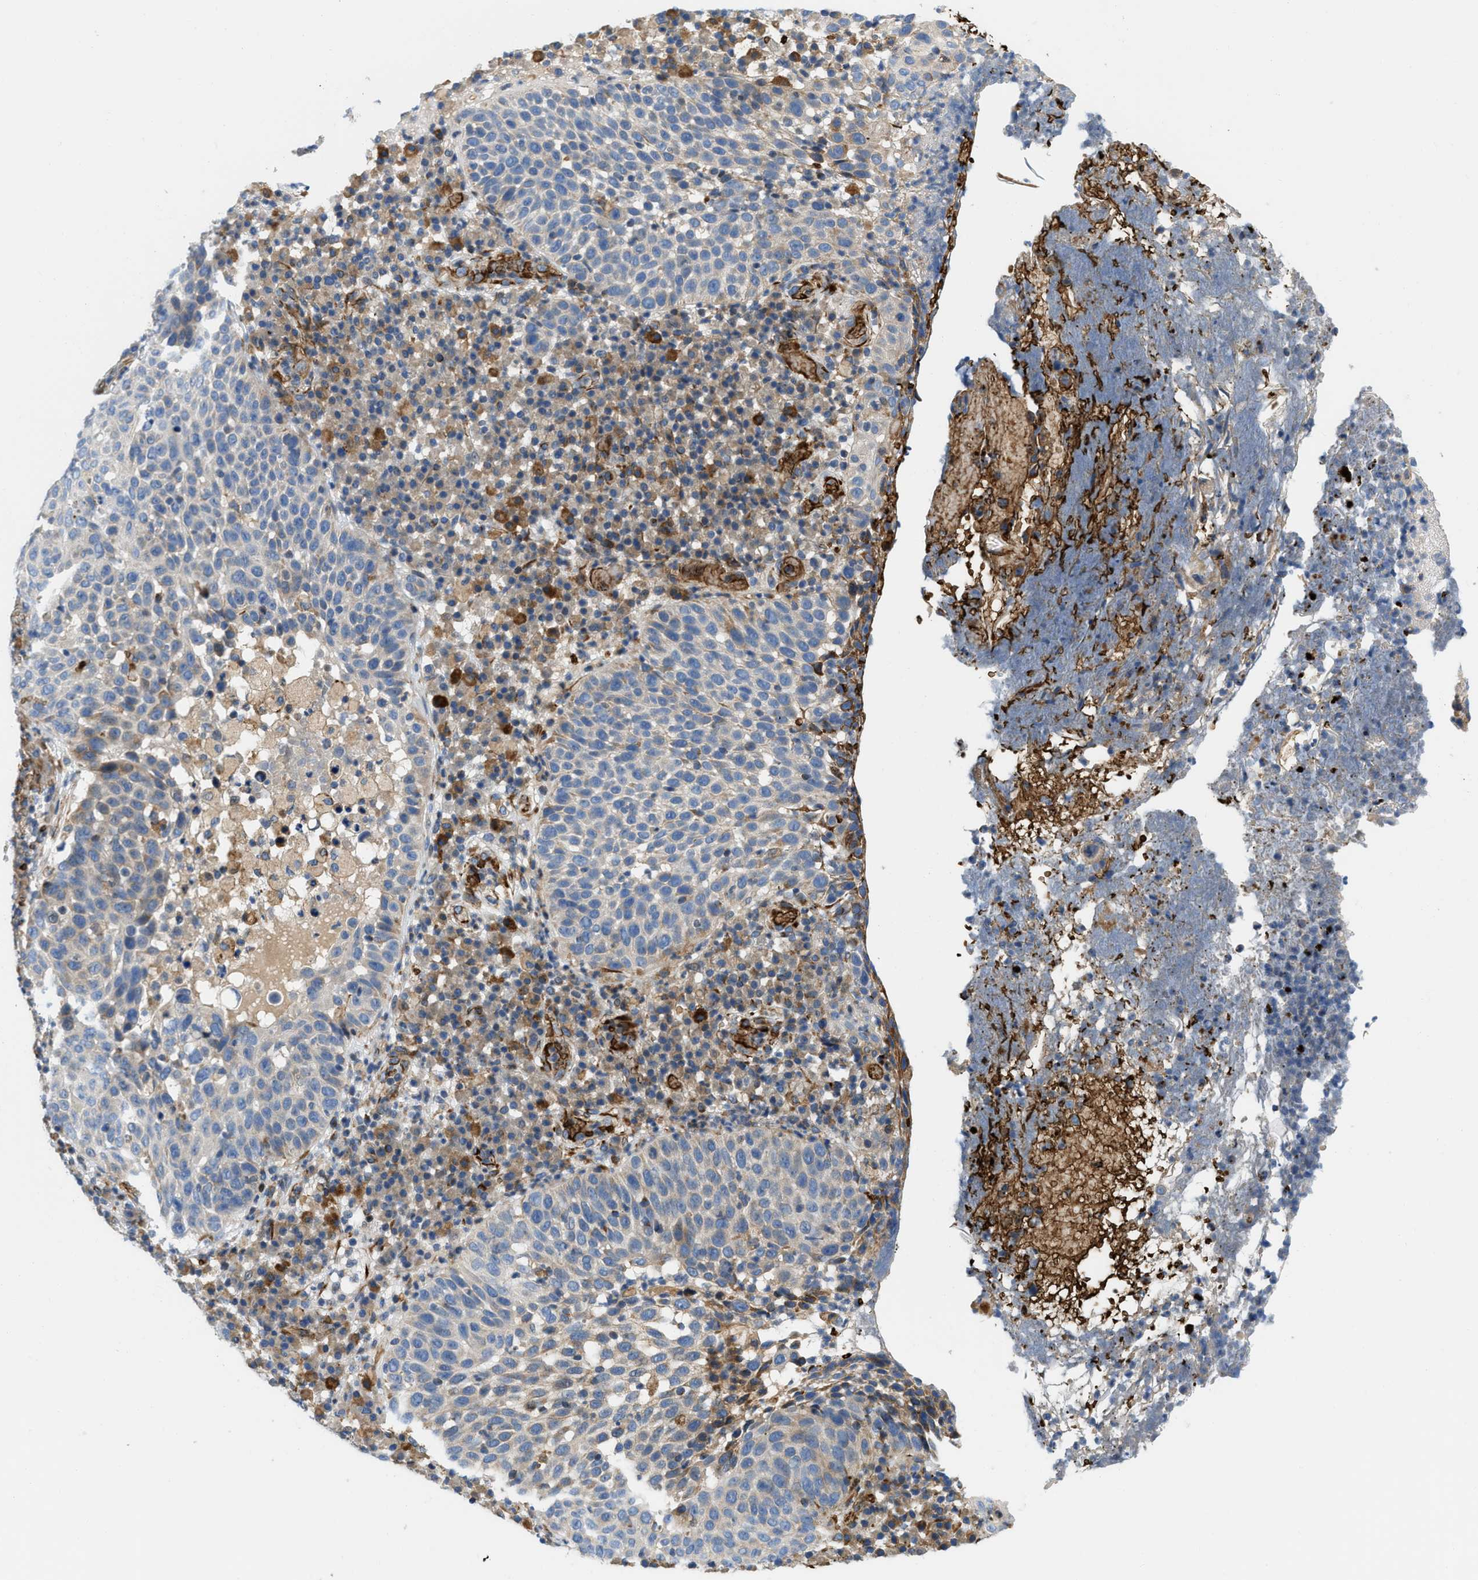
{"staining": {"intensity": "negative", "quantity": "none", "location": "none"}, "tissue": "skin cancer", "cell_type": "Tumor cells", "image_type": "cancer", "snomed": [{"axis": "morphology", "description": "Squamous cell carcinoma in situ, NOS"}, {"axis": "morphology", "description": "Squamous cell carcinoma, NOS"}, {"axis": "topography", "description": "Skin"}], "caption": "Immunohistochemical staining of squamous cell carcinoma in situ (skin) shows no significant staining in tumor cells. Nuclei are stained in blue.", "gene": "ZNF831", "patient": {"sex": "male", "age": 93}}